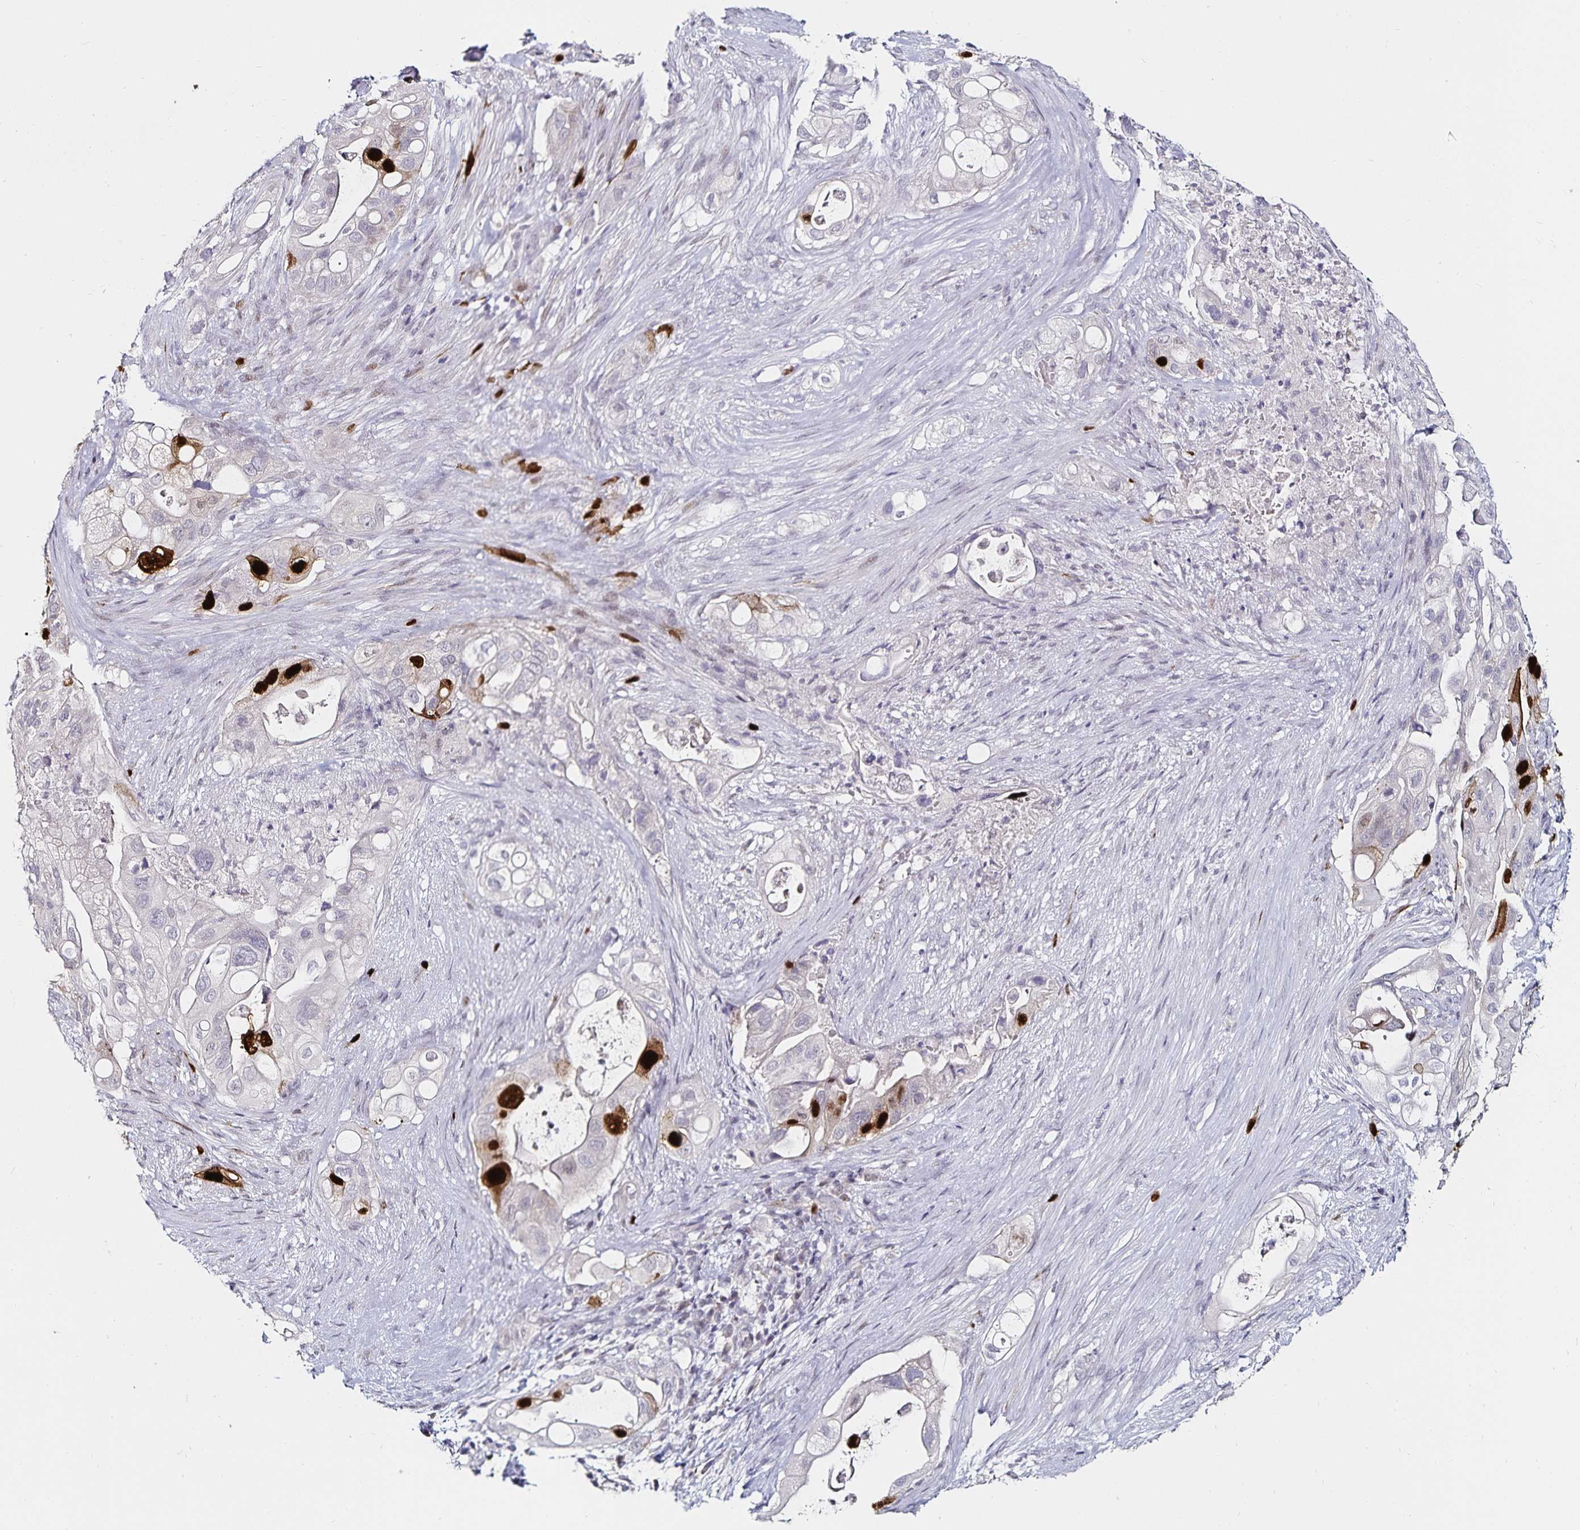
{"staining": {"intensity": "strong", "quantity": "<25%", "location": "nuclear"}, "tissue": "pancreatic cancer", "cell_type": "Tumor cells", "image_type": "cancer", "snomed": [{"axis": "morphology", "description": "Adenocarcinoma, NOS"}, {"axis": "topography", "description": "Pancreas"}], "caption": "The immunohistochemical stain shows strong nuclear positivity in tumor cells of adenocarcinoma (pancreatic) tissue.", "gene": "ANLN", "patient": {"sex": "female", "age": 72}}